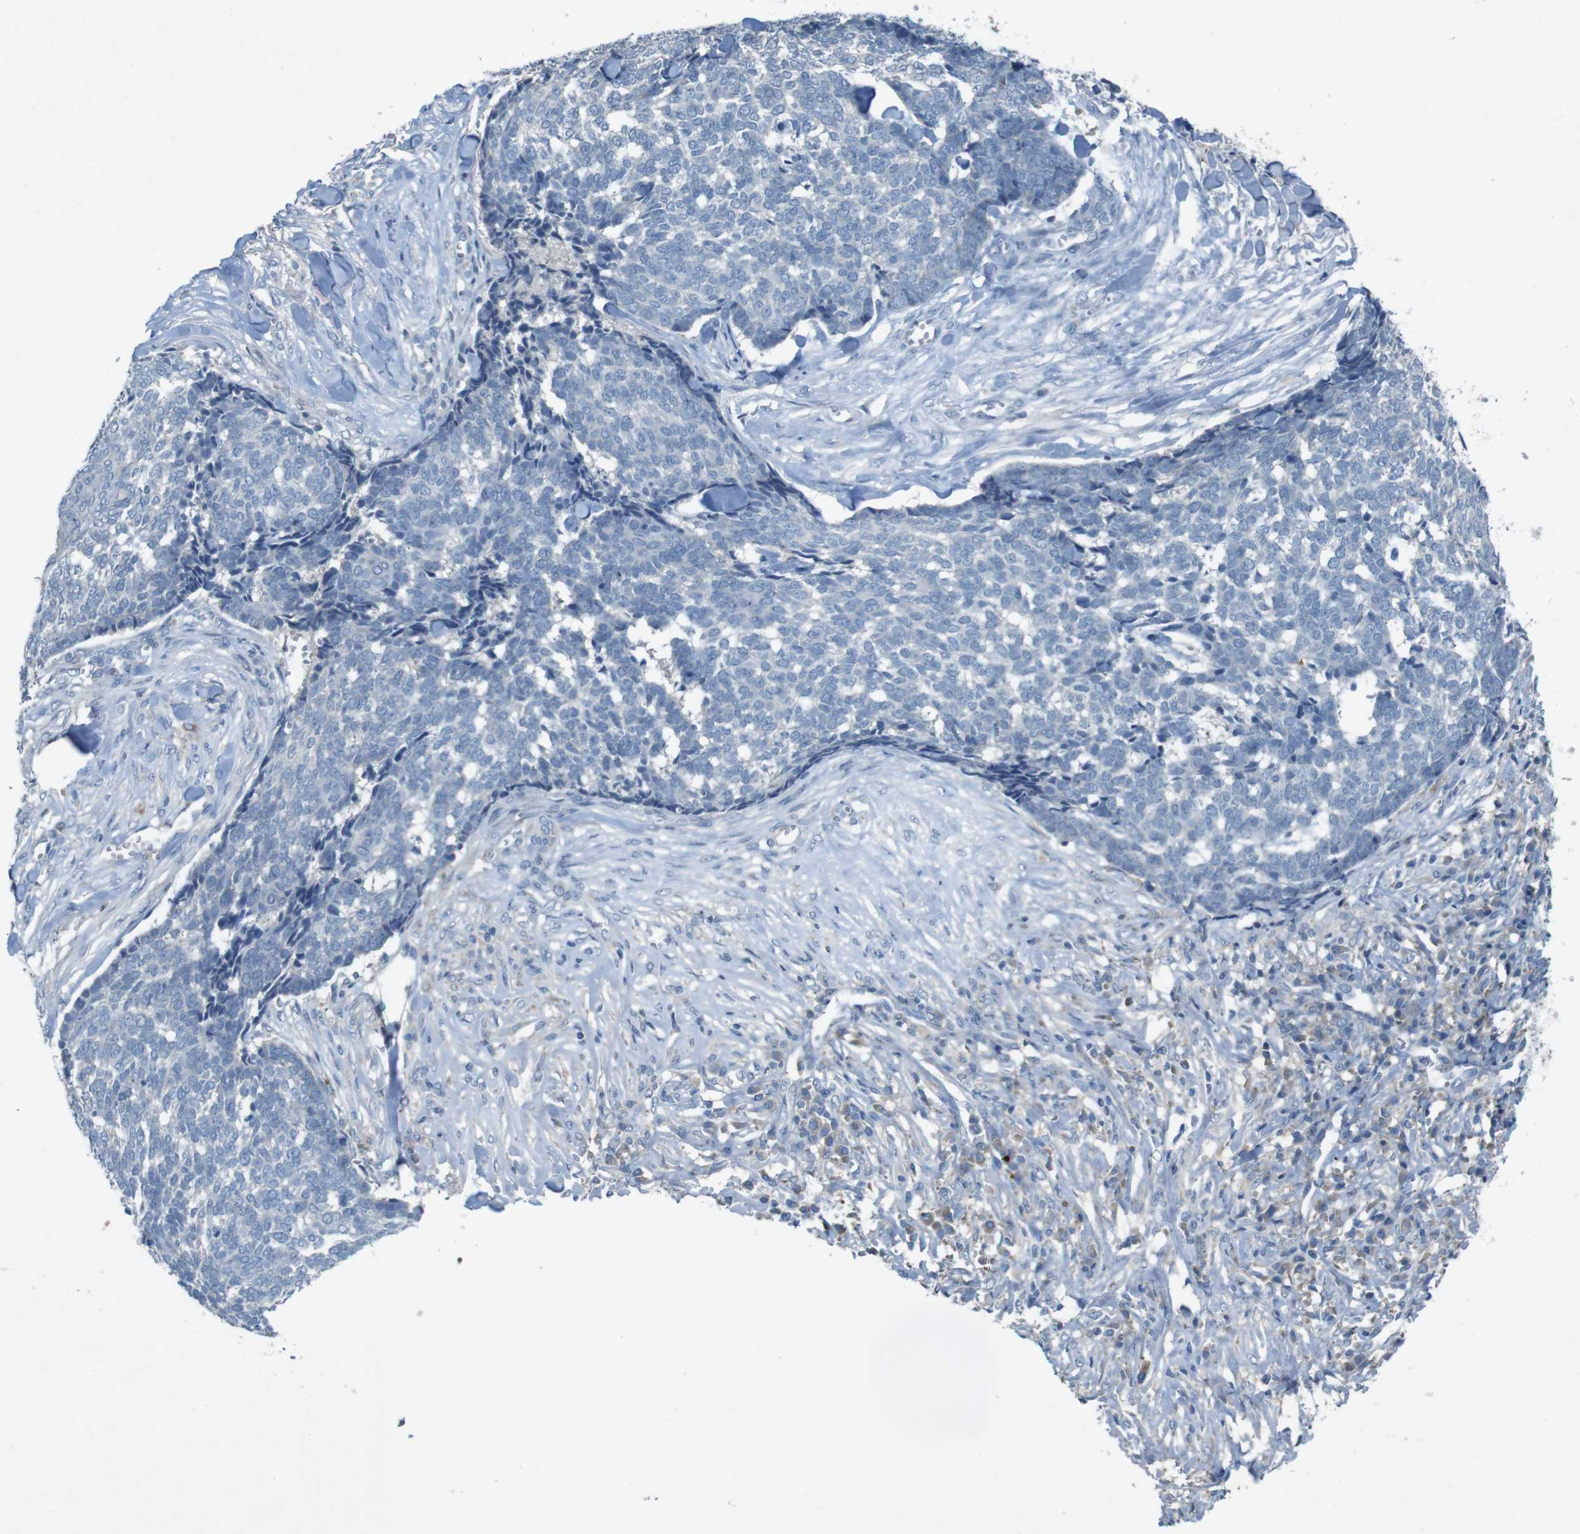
{"staining": {"intensity": "negative", "quantity": "none", "location": "none"}, "tissue": "skin cancer", "cell_type": "Tumor cells", "image_type": "cancer", "snomed": [{"axis": "morphology", "description": "Basal cell carcinoma"}, {"axis": "topography", "description": "Skin"}], "caption": "Skin basal cell carcinoma stained for a protein using immunohistochemistry (IHC) displays no expression tumor cells.", "gene": "MOGAT3", "patient": {"sex": "male", "age": 84}}